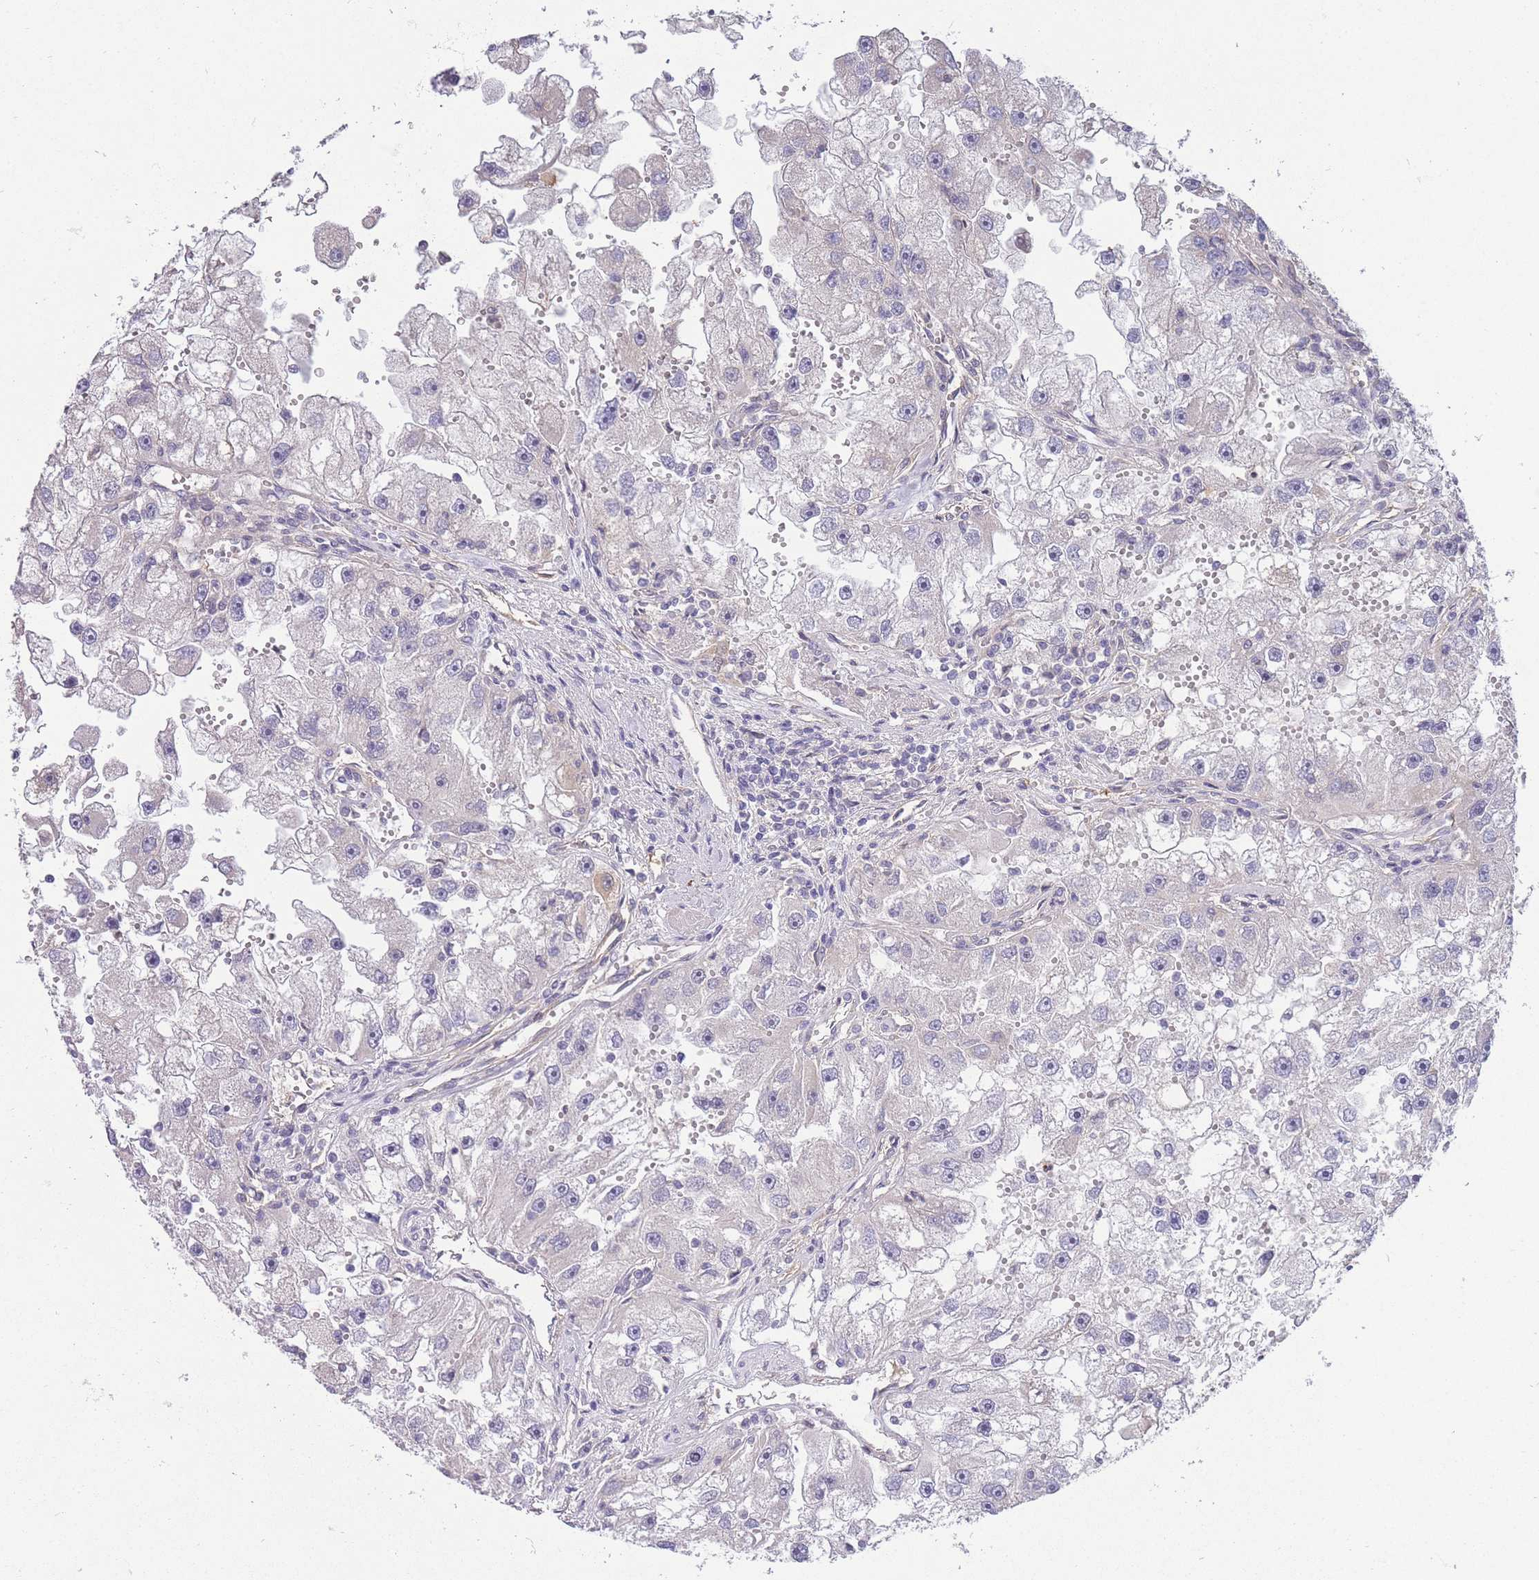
{"staining": {"intensity": "negative", "quantity": "none", "location": "none"}, "tissue": "renal cancer", "cell_type": "Tumor cells", "image_type": "cancer", "snomed": [{"axis": "morphology", "description": "Adenocarcinoma, NOS"}, {"axis": "topography", "description": "Kidney"}], "caption": "High magnification brightfield microscopy of renal cancer (adenocarcinoma) stained with DAB (3,3'-diaminobenzidine) (brown) and counterstained with hematoxylin (blue): tumor cells show no significant staining.", "gene": "SMC6", "patient": {"sex": "male", "age": 63}}